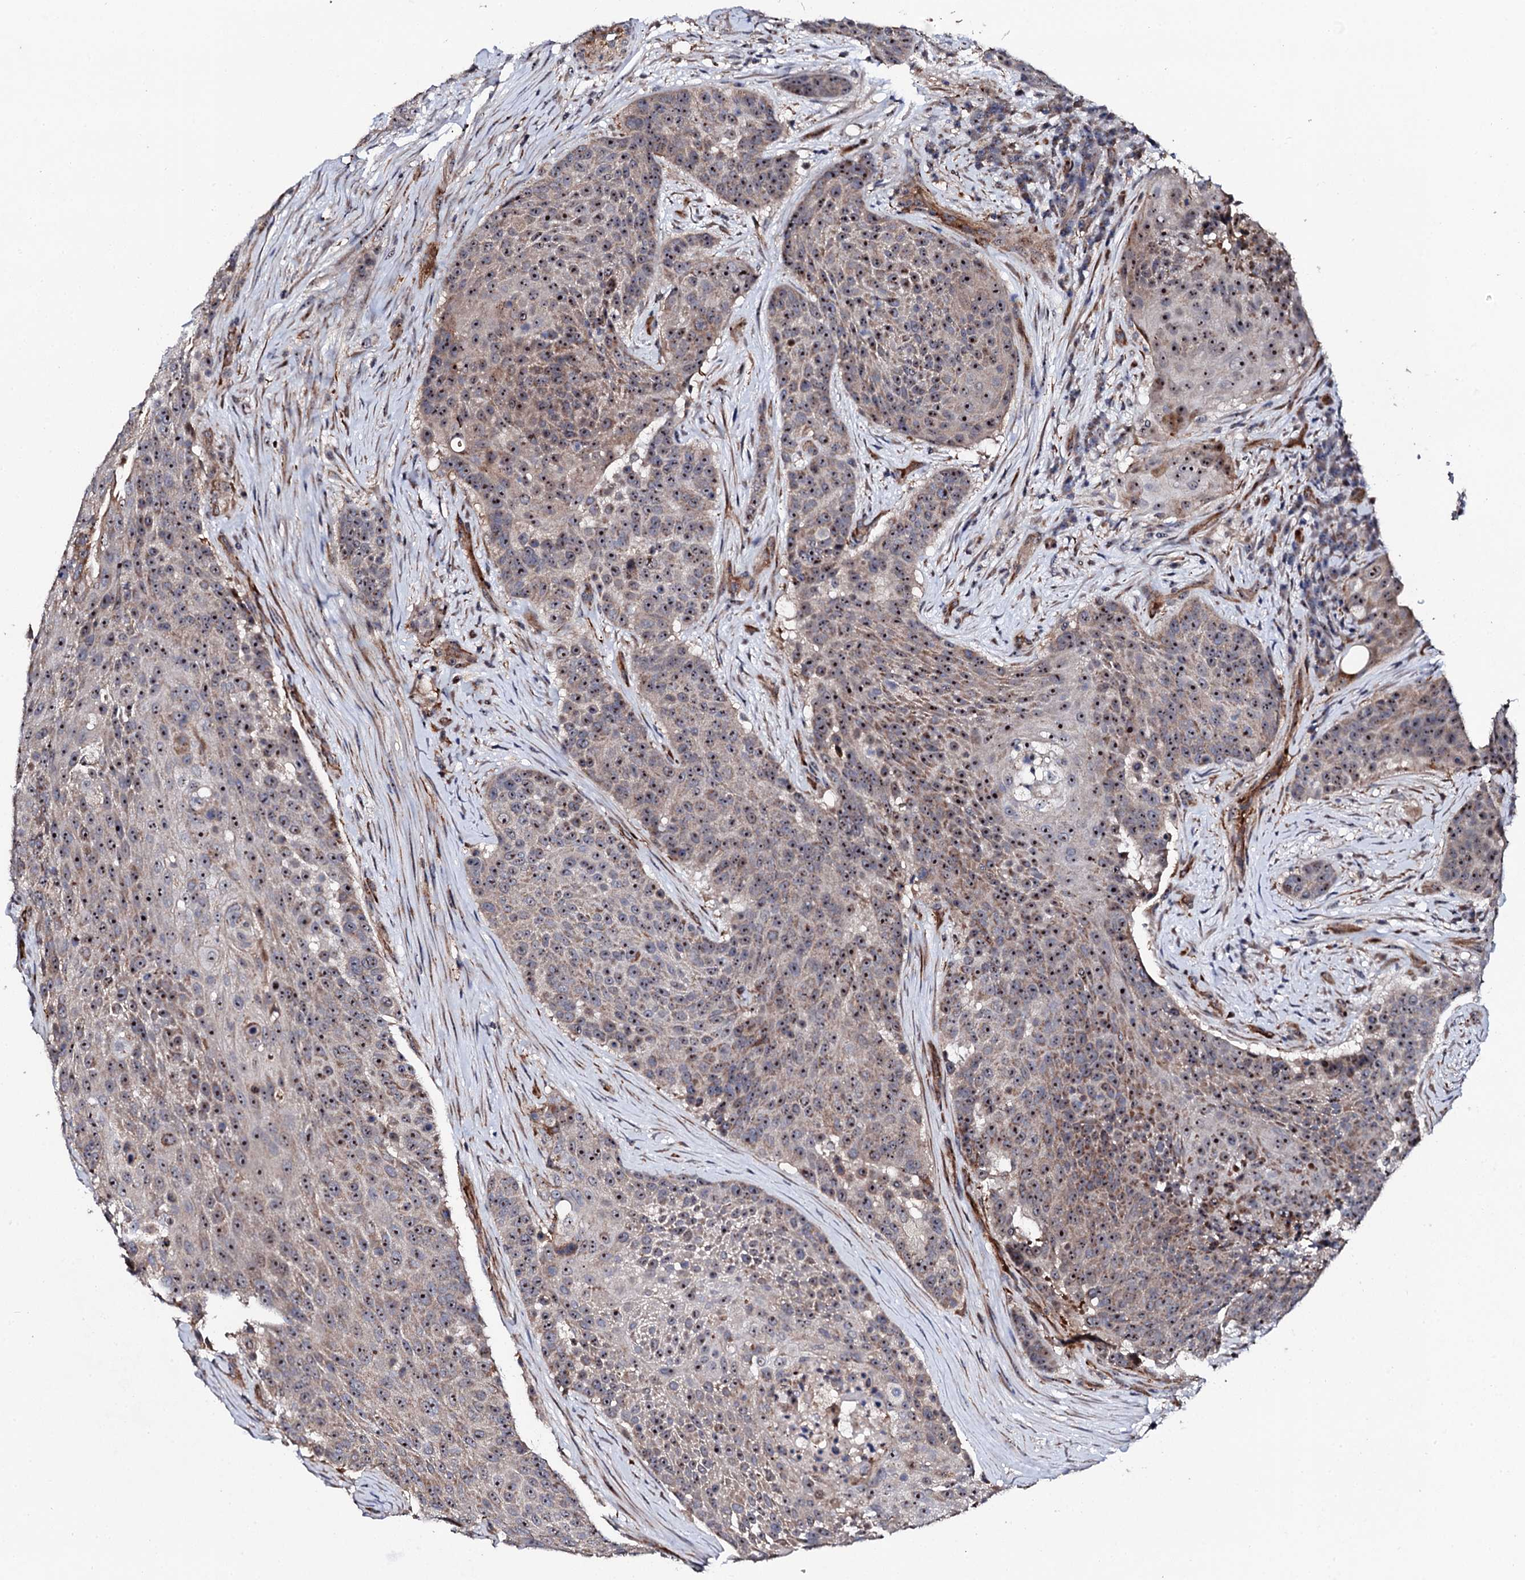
{"staining": {"intensity": "strong", "quantity": ">75%", "location": "nuclear"}, "tissue": "urothelial cancer", "cell_type": "Tumor cells", "image_type": "cancer", "snomed": [{"axis": "morphology", "description": "Urothelial carcinoma, High grade"}, {"axis": "topography", "description": "Urinary bladder"}], "caption": "Immunohistochemical staining of urothelial cancer shows high levels of strong nuclear protein expression in approximately >75% of tumor cells.", "gene": "GTPBP4", "patient": {"sex": "female", "age": 63}}